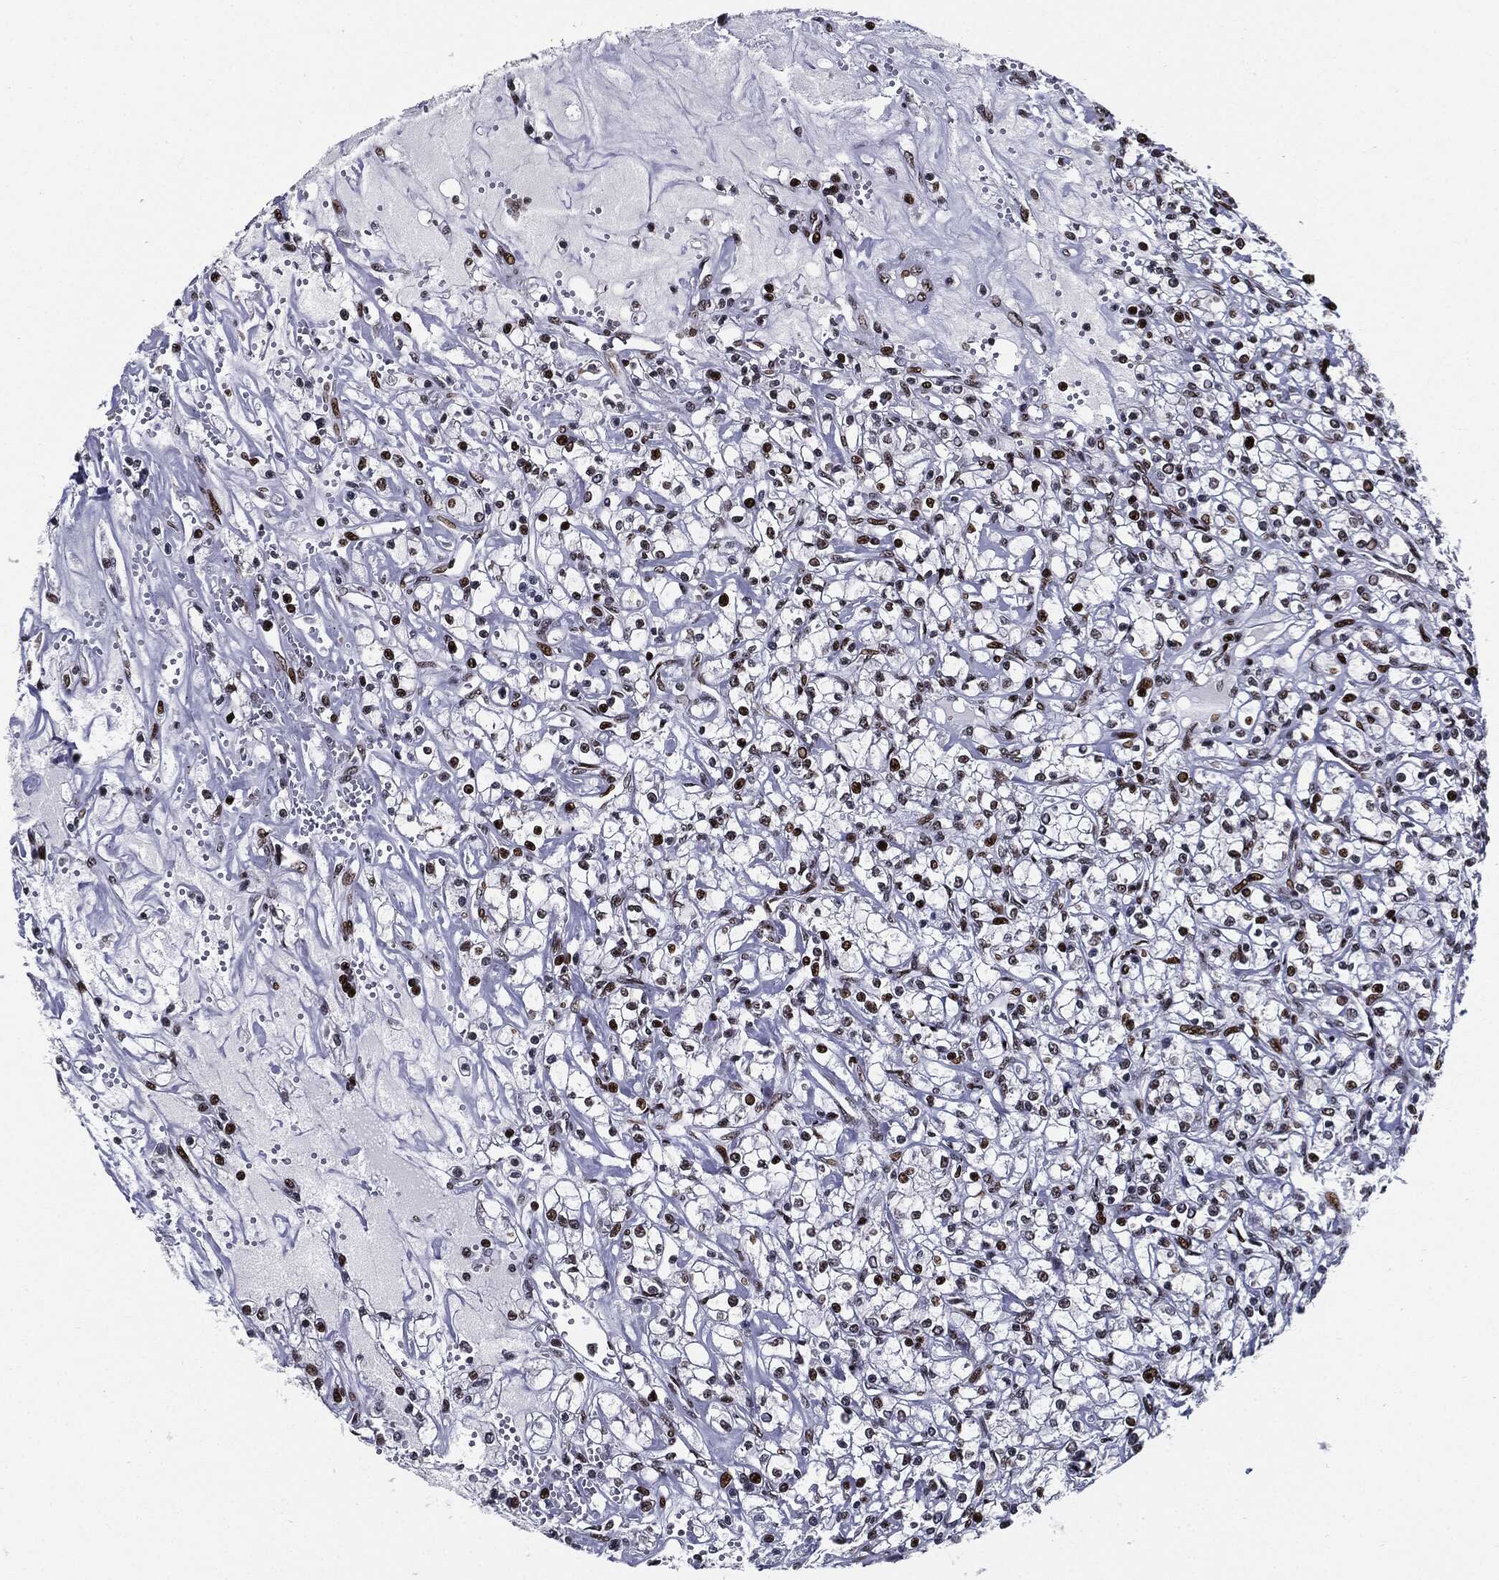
{"staining": {"intensity": "moderate", "quantity": ">75%", "location": "nuclear"}, "tissue": "renal cancer", "cell_type": "Tumor cells", "image_type": "cancer", "snomed": [{"axis": "morphology", "description": "Adenocarcinoma, NOS"}, {"axis": "topography", "description": "Kidney"}], "caption": "Protein analysis of renal cancer tissue displays moderate nuclear staining in approximately >75% of tumor cells.", "gene": "ZFP91", "patient": {"sex": "female", "age": 59}}